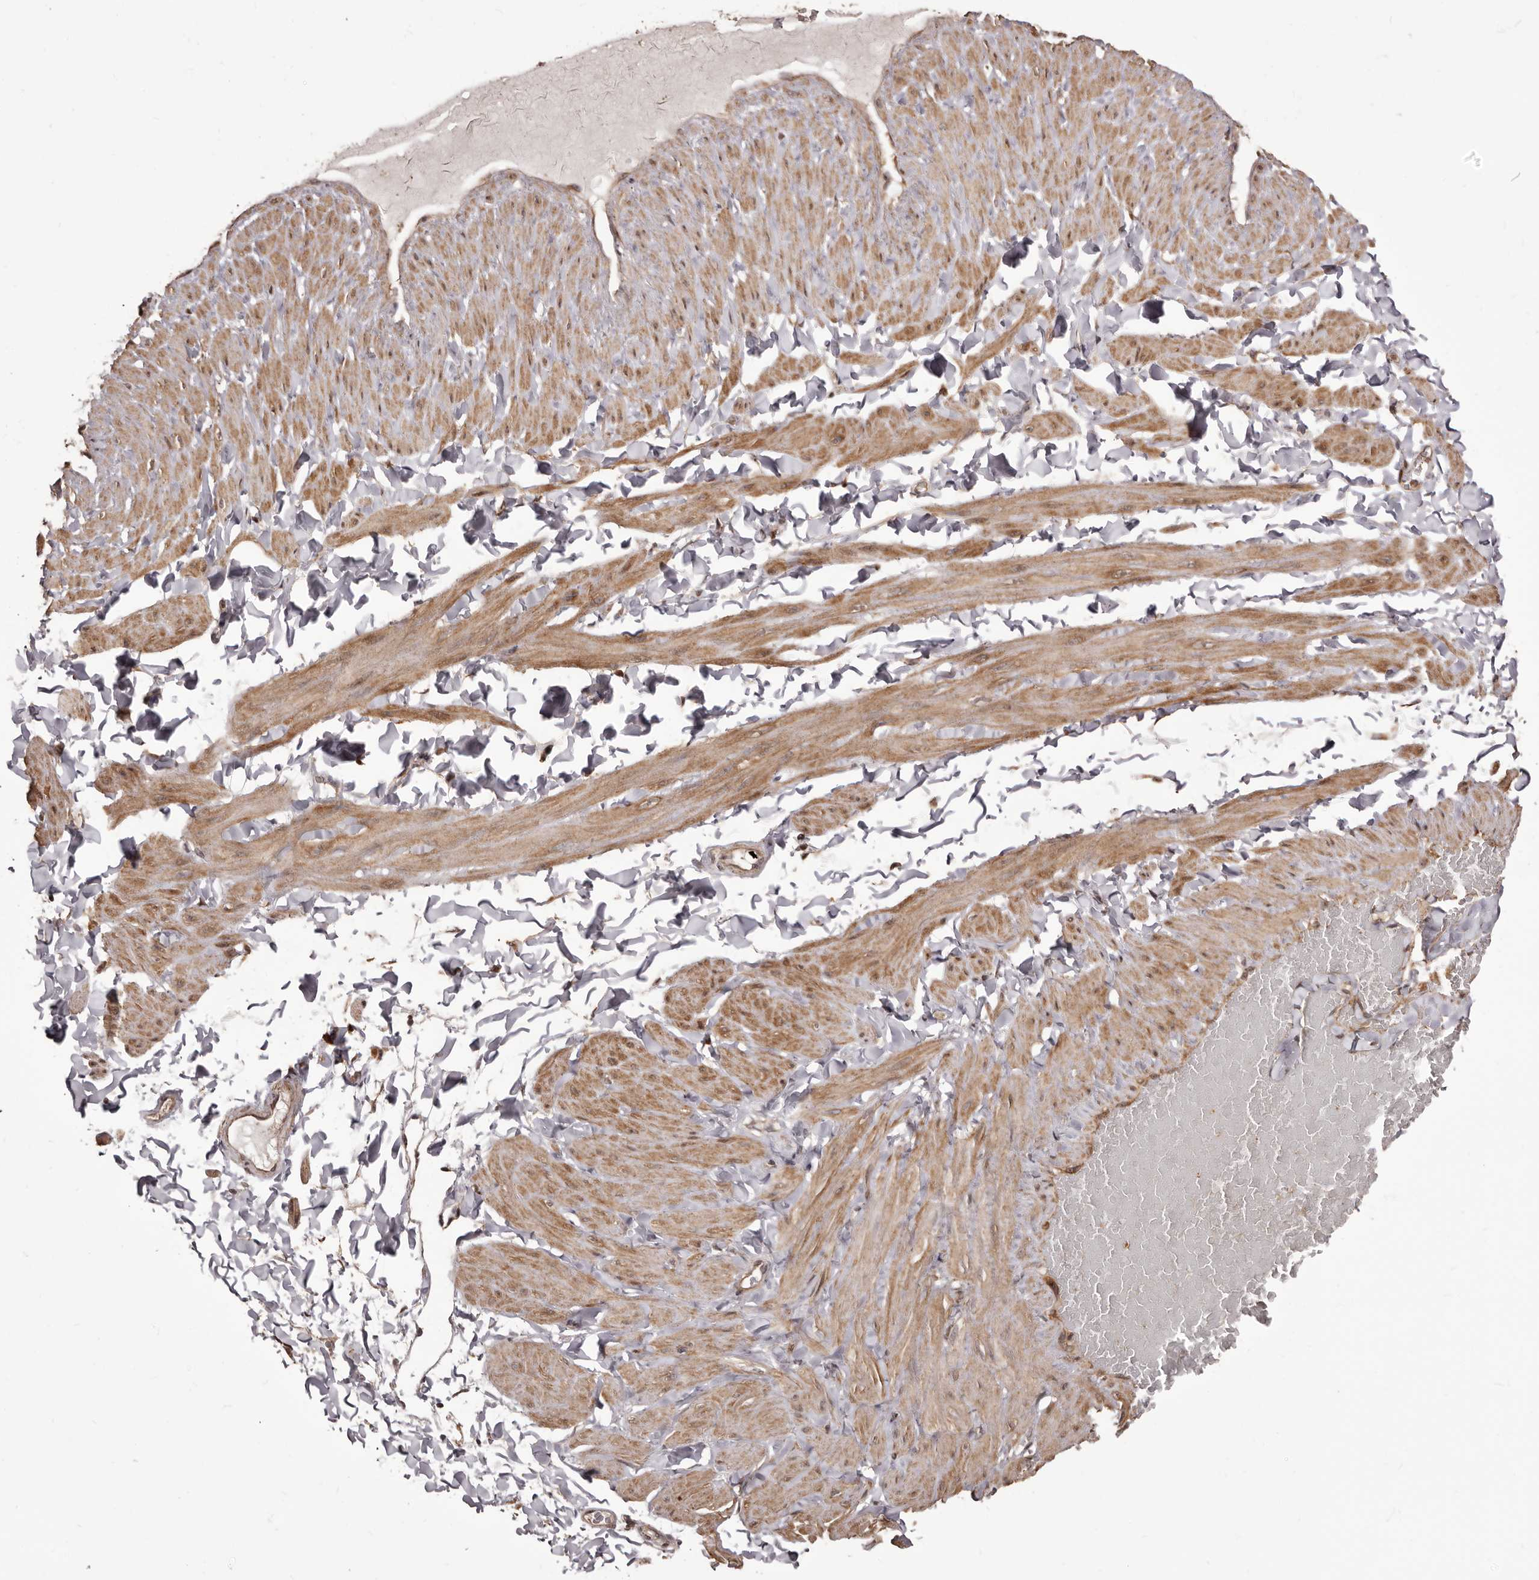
{"staining": {"intensity": "weak", "quantity": ">75%", "location": "cytoplasmic/membranous"}, "tissue": "adipose tissue", "cell_type": "Adipocytes", "image_type": "normal", "snomed": [{"axis": "morphology", "description": "Normal tissue, NOS"}, {"axis": "topography", "description": "Adipose tissue"}, {"axis": "topography", "description": "Vascular tissue"}, {"axis": "topography", "description": "Peripheral nerve tissue"}], "caption": "The histopathology image exhibits staining of normal adipose tissue, revealing weak cytoplasmic/membranous protein expression (brown color) within adipocytes.", "gene": "ZCCHC7", "patient": {"sex": "male", "age": 25}}